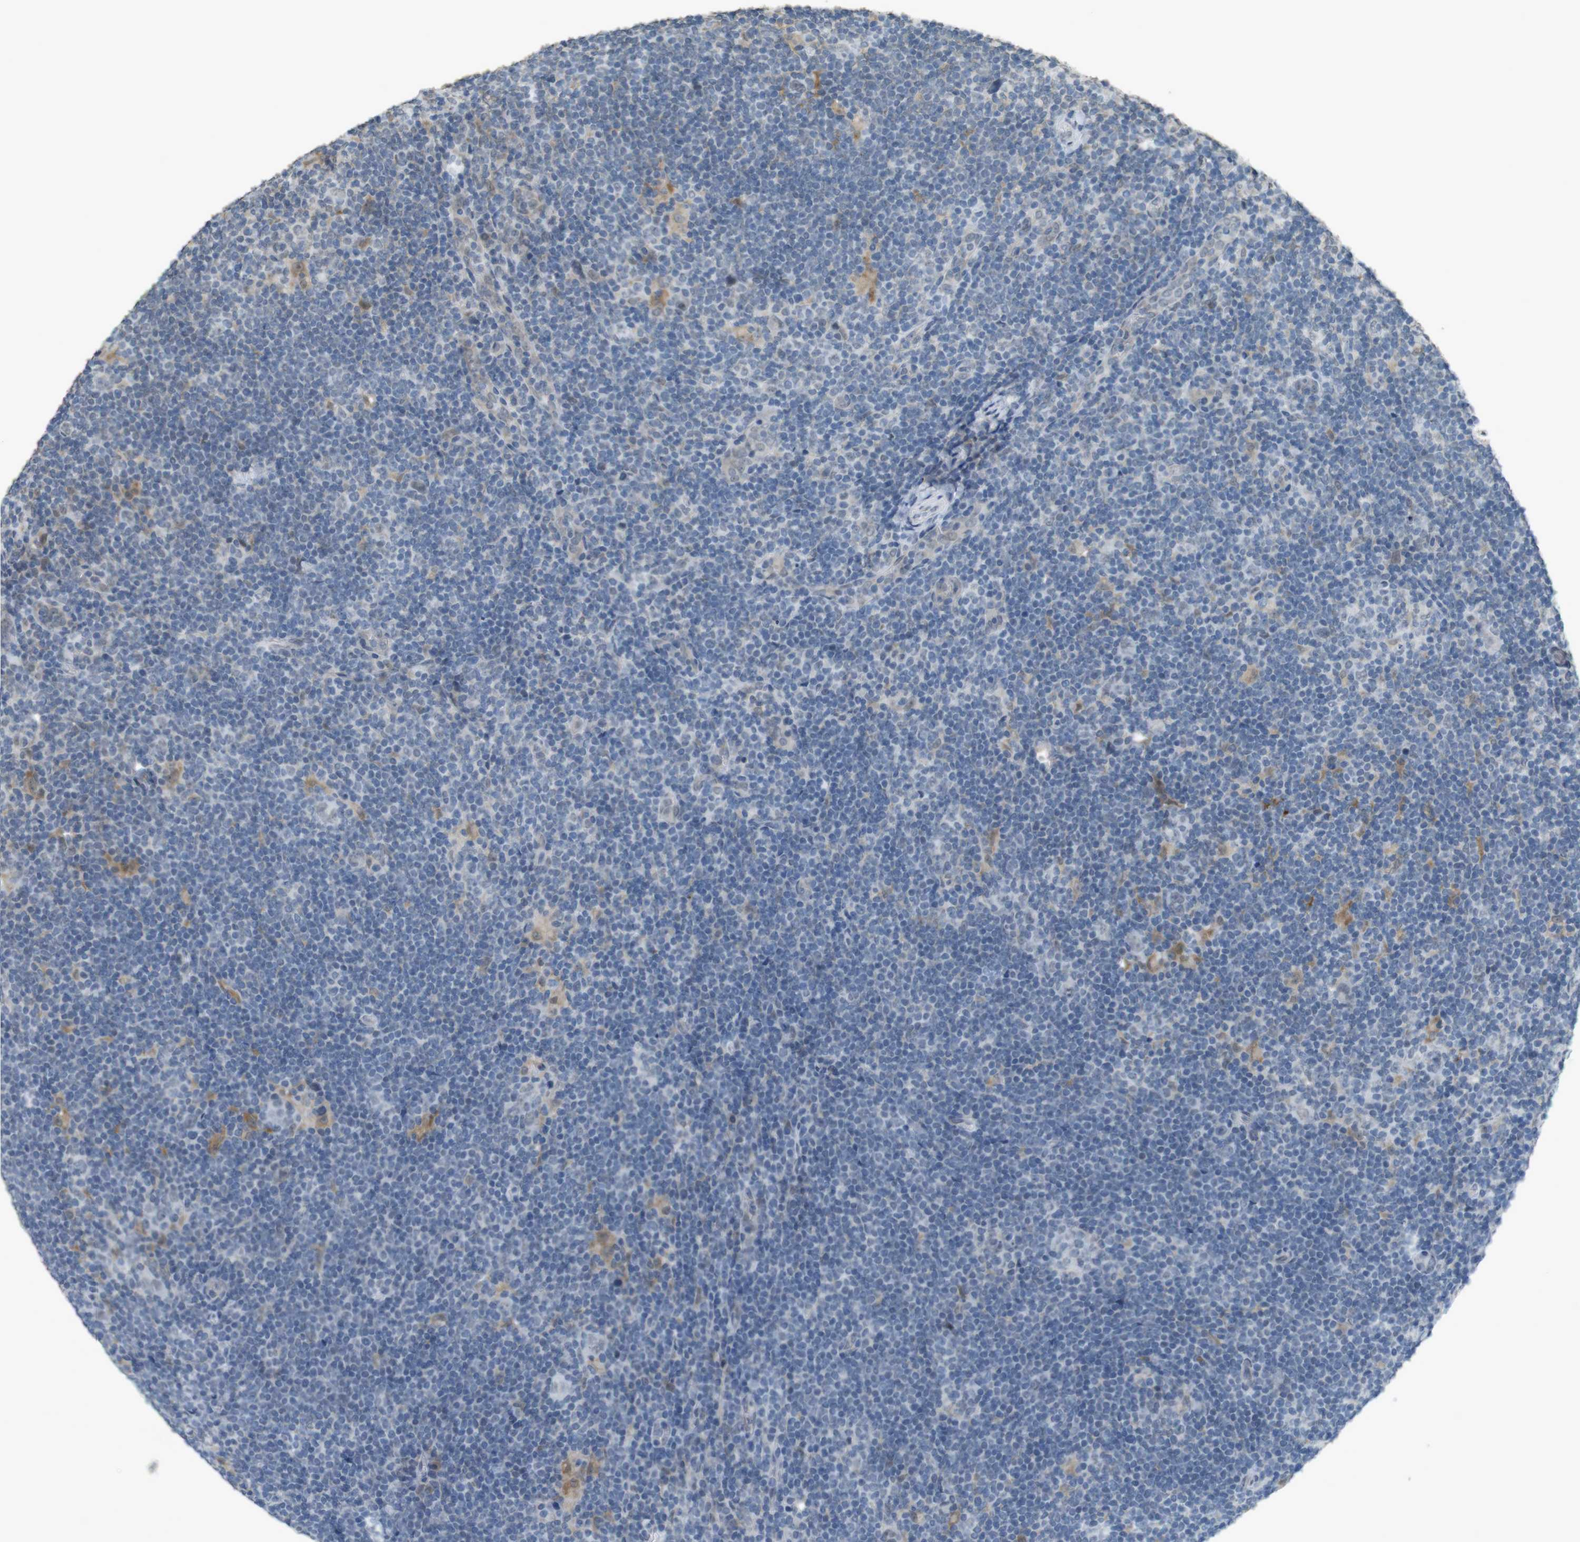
{"staining": {"intensity": "negative", "quantity": "none", "location": "none"}, "tissue": "lymphoma", "cell_type": "Tumor cells", "image_type": "cancer", "snomed": [{"axis": "morphology", "description": "Hodgkin's disease, NOS"}, {"axis": "topography", "description": "Lymph node"}], "caption": "Protein analysis of Hodgkin's disease shows no significant staining in tumor cells.", "gene": "FZD10", "patient": {"sex": "female", "age": 57}}